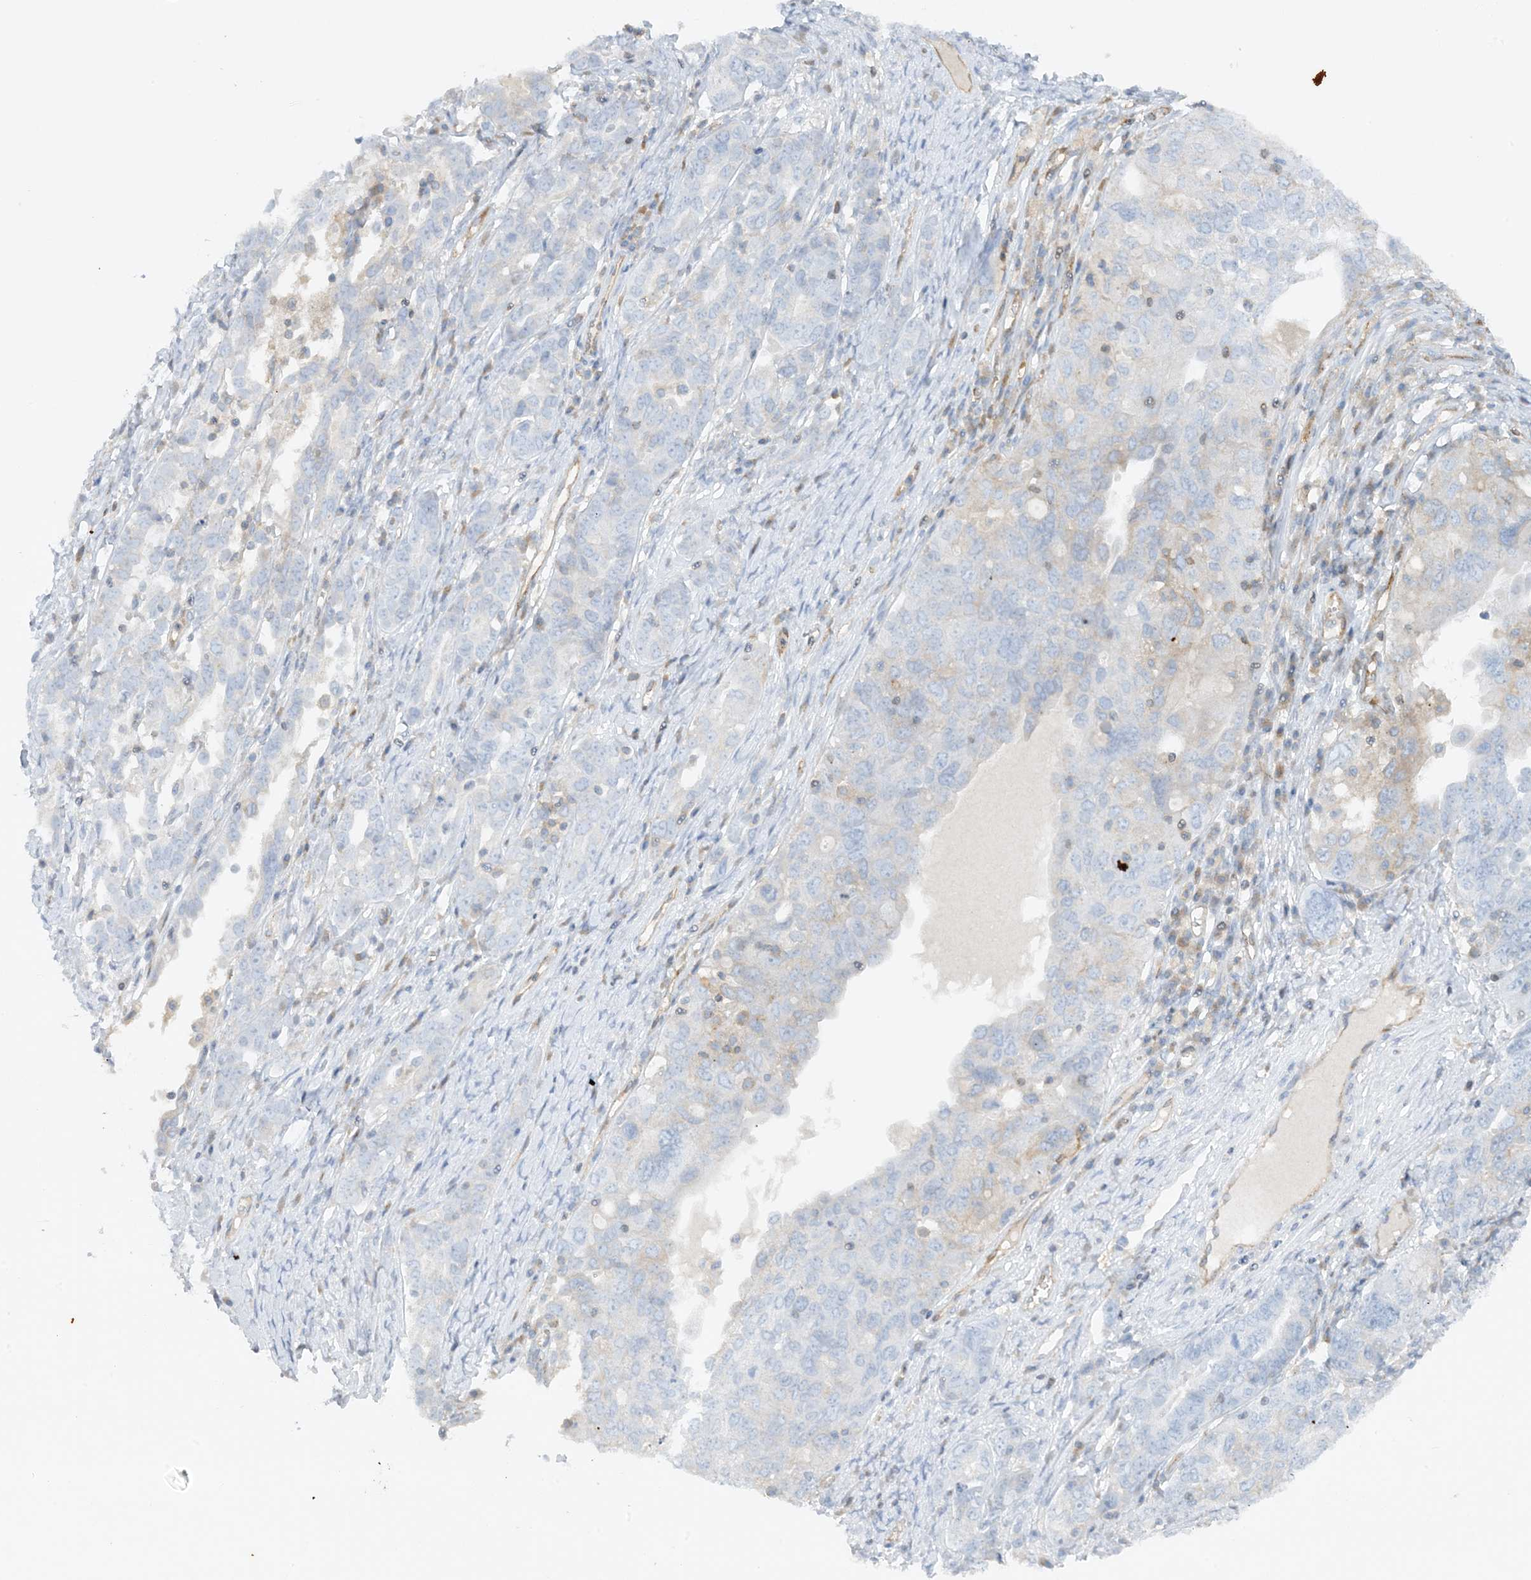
{"staining": {"intensity": "negative", "quantity": "none", "location": "none"}, "tissue": "ovarian cancer", "cell_type": "Tumor cells", "image_type": "cancer", "snomed": [{"axis": "morphology", "description": "Carcinoma, endometroid"}, {"axis": "topography", "description": "Ovary"}], "caption": "High magnification brightfield microscopy of ovarian endometroid carcinoma stained with DAB (brown) and counterstained with hematoxylin (blue): tumor cells show no significant positivity. Brightfield microscopy of immunohistochemistry (IHC) stained with DAB (brown) and hematoxylin (blue), captured at high magnification.", "gene": "HLA-E", "patient": {"sex": "female", "age": 62}}